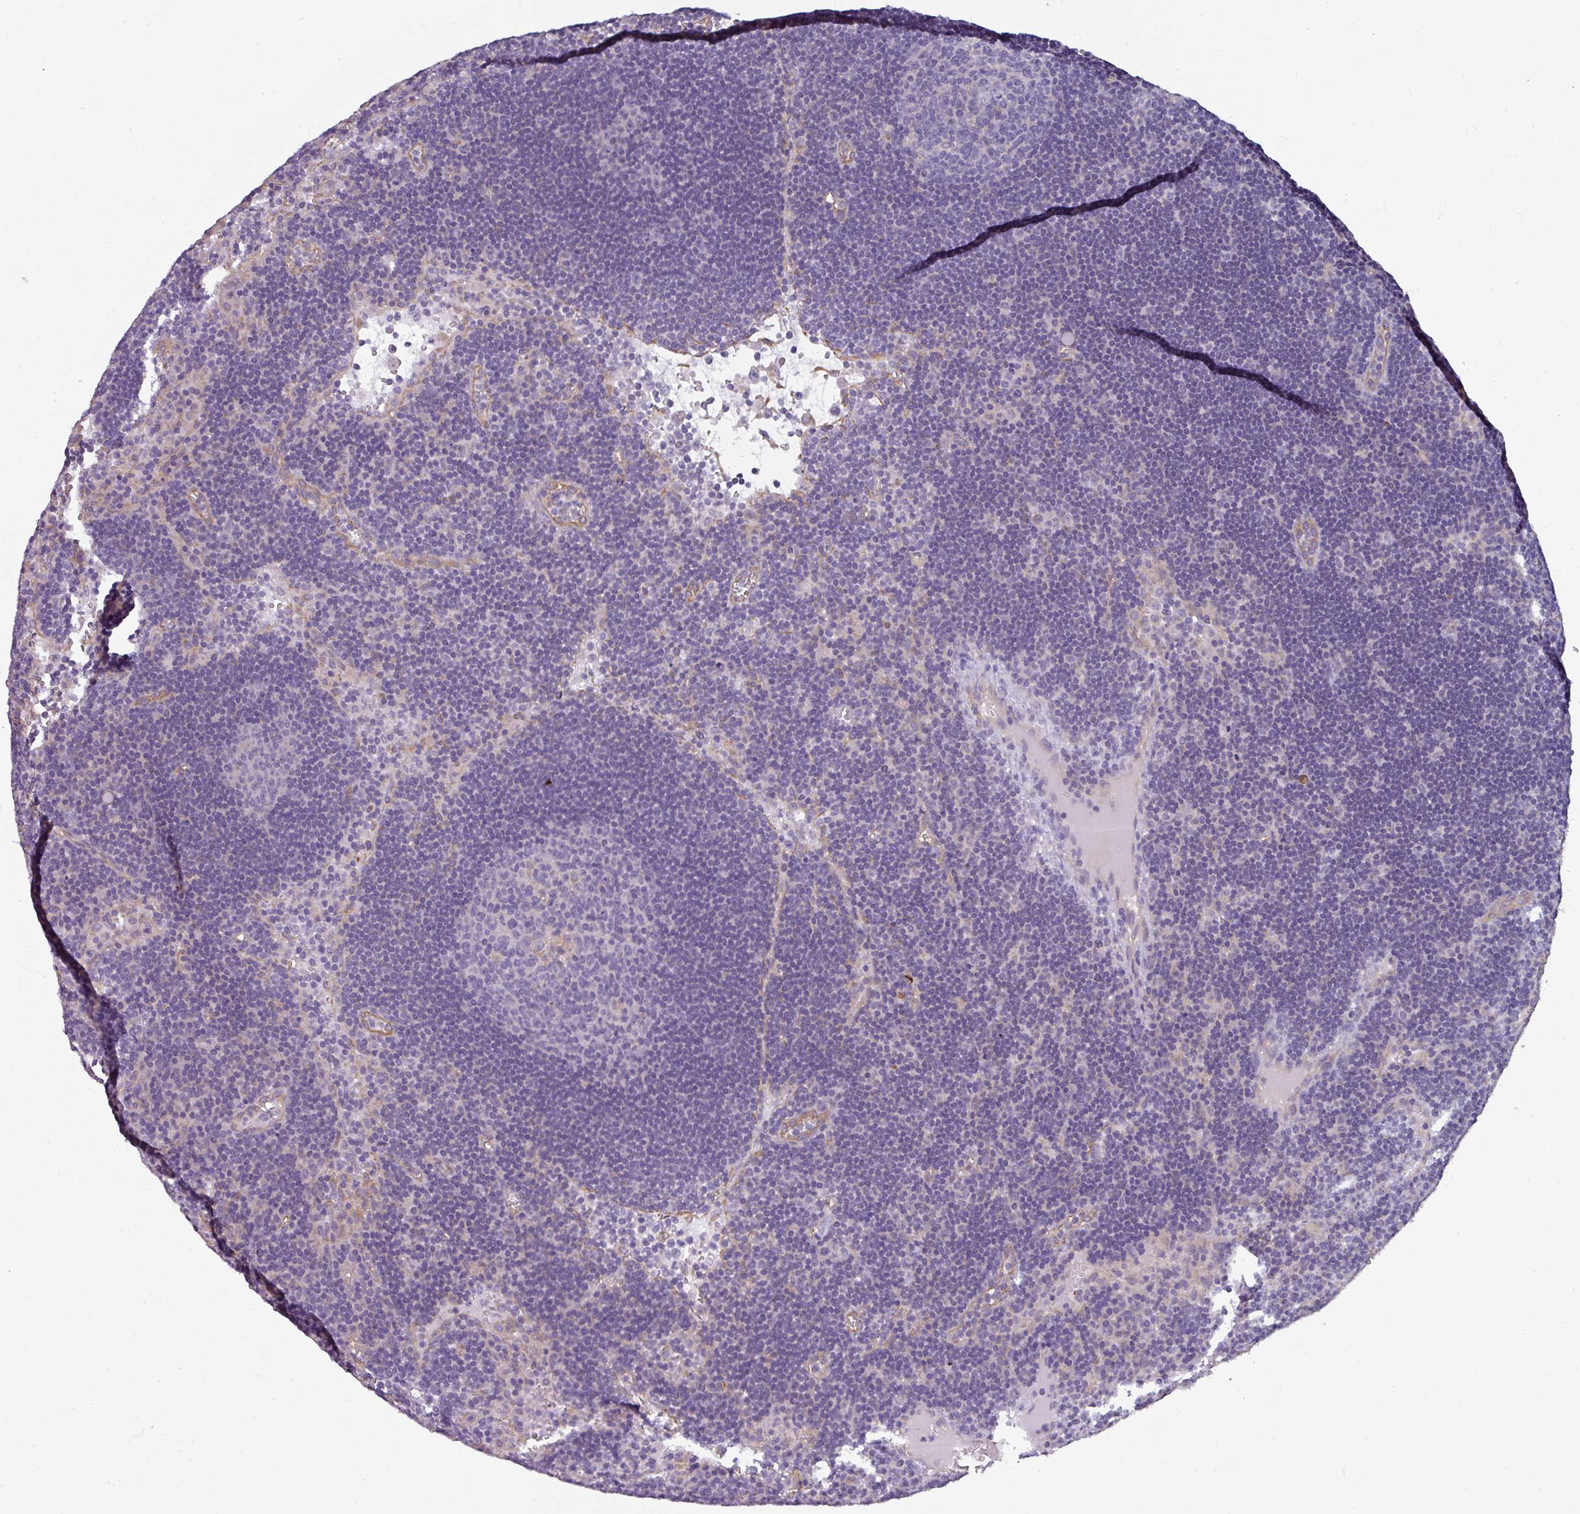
{"staining": {"intensity": "negative", "quantity": "none", "location": "none"}, "tissue": "lymph node", "cell_type": "Germinal center cells", "image_type": "normal", "snomed": [{"axis": "morphology", "description": "Normal tissue, NOS"}, {"axis": "topography", "description": "Lymph node"}], "caption": "Image shows no significant protein staining in germinal center cells of benign lymph node.", "gene": "BUD23", "patient": {"sex": "male", "age": 62}}